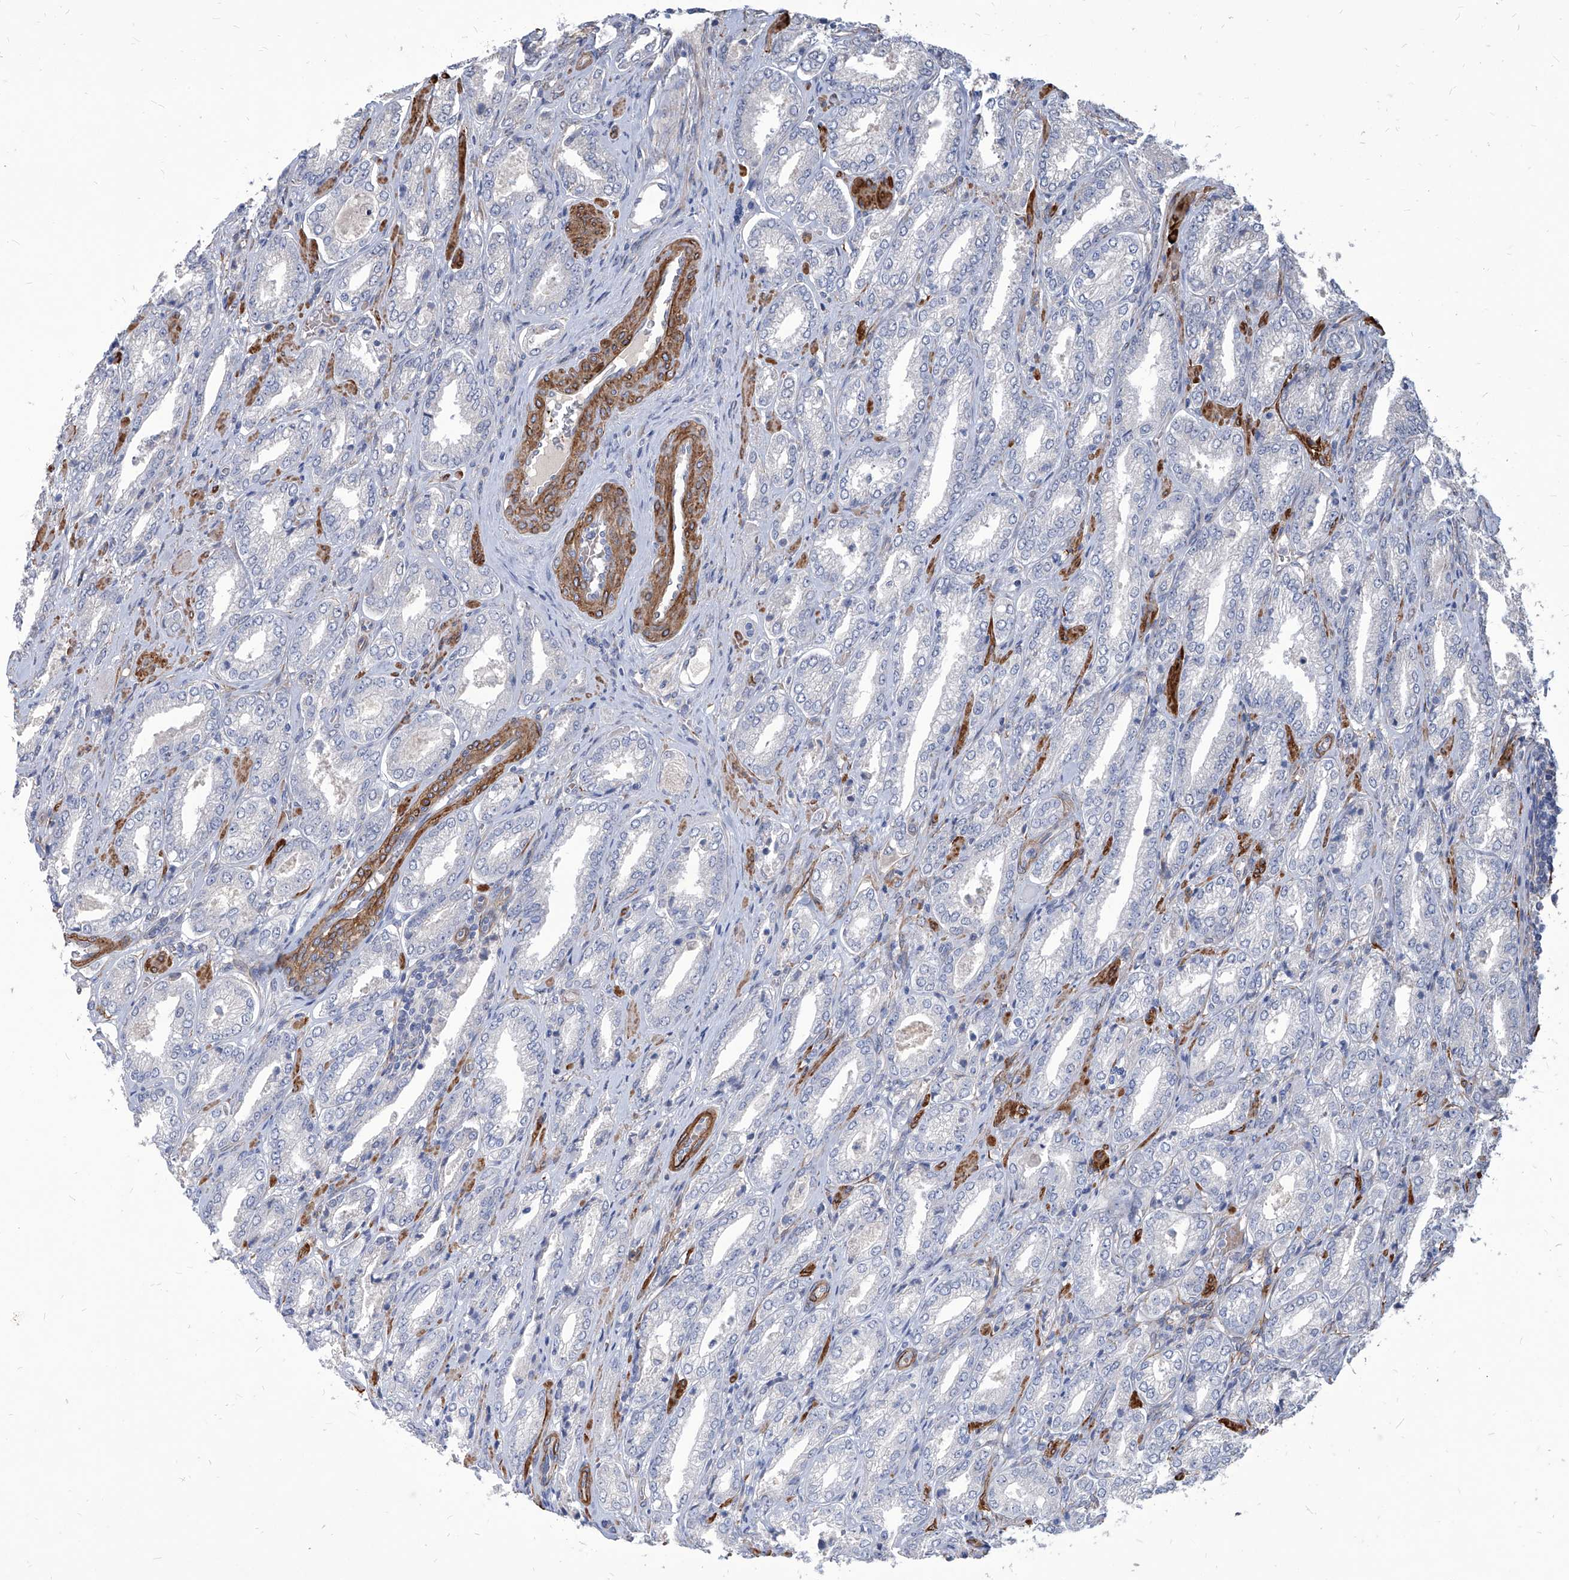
{"staining": {"intensity": "negative", "quantity": "none", "location": "none"}, "tissue": "prostate cancer", "cell_type": "Tumor cells", "image_type": "cancer", "snomed": [{"axis": "morphology", "description": "Adenocarcinoma, Low grade"}, {"axis": "topography", "description": "Prostate"}], "caption": "IHC of human prostate adenocarcinoma (low-grade) shows no expression in tumor cells.", "gene": "FAM83B", "patient": {"sex": "male", "age": 62}}